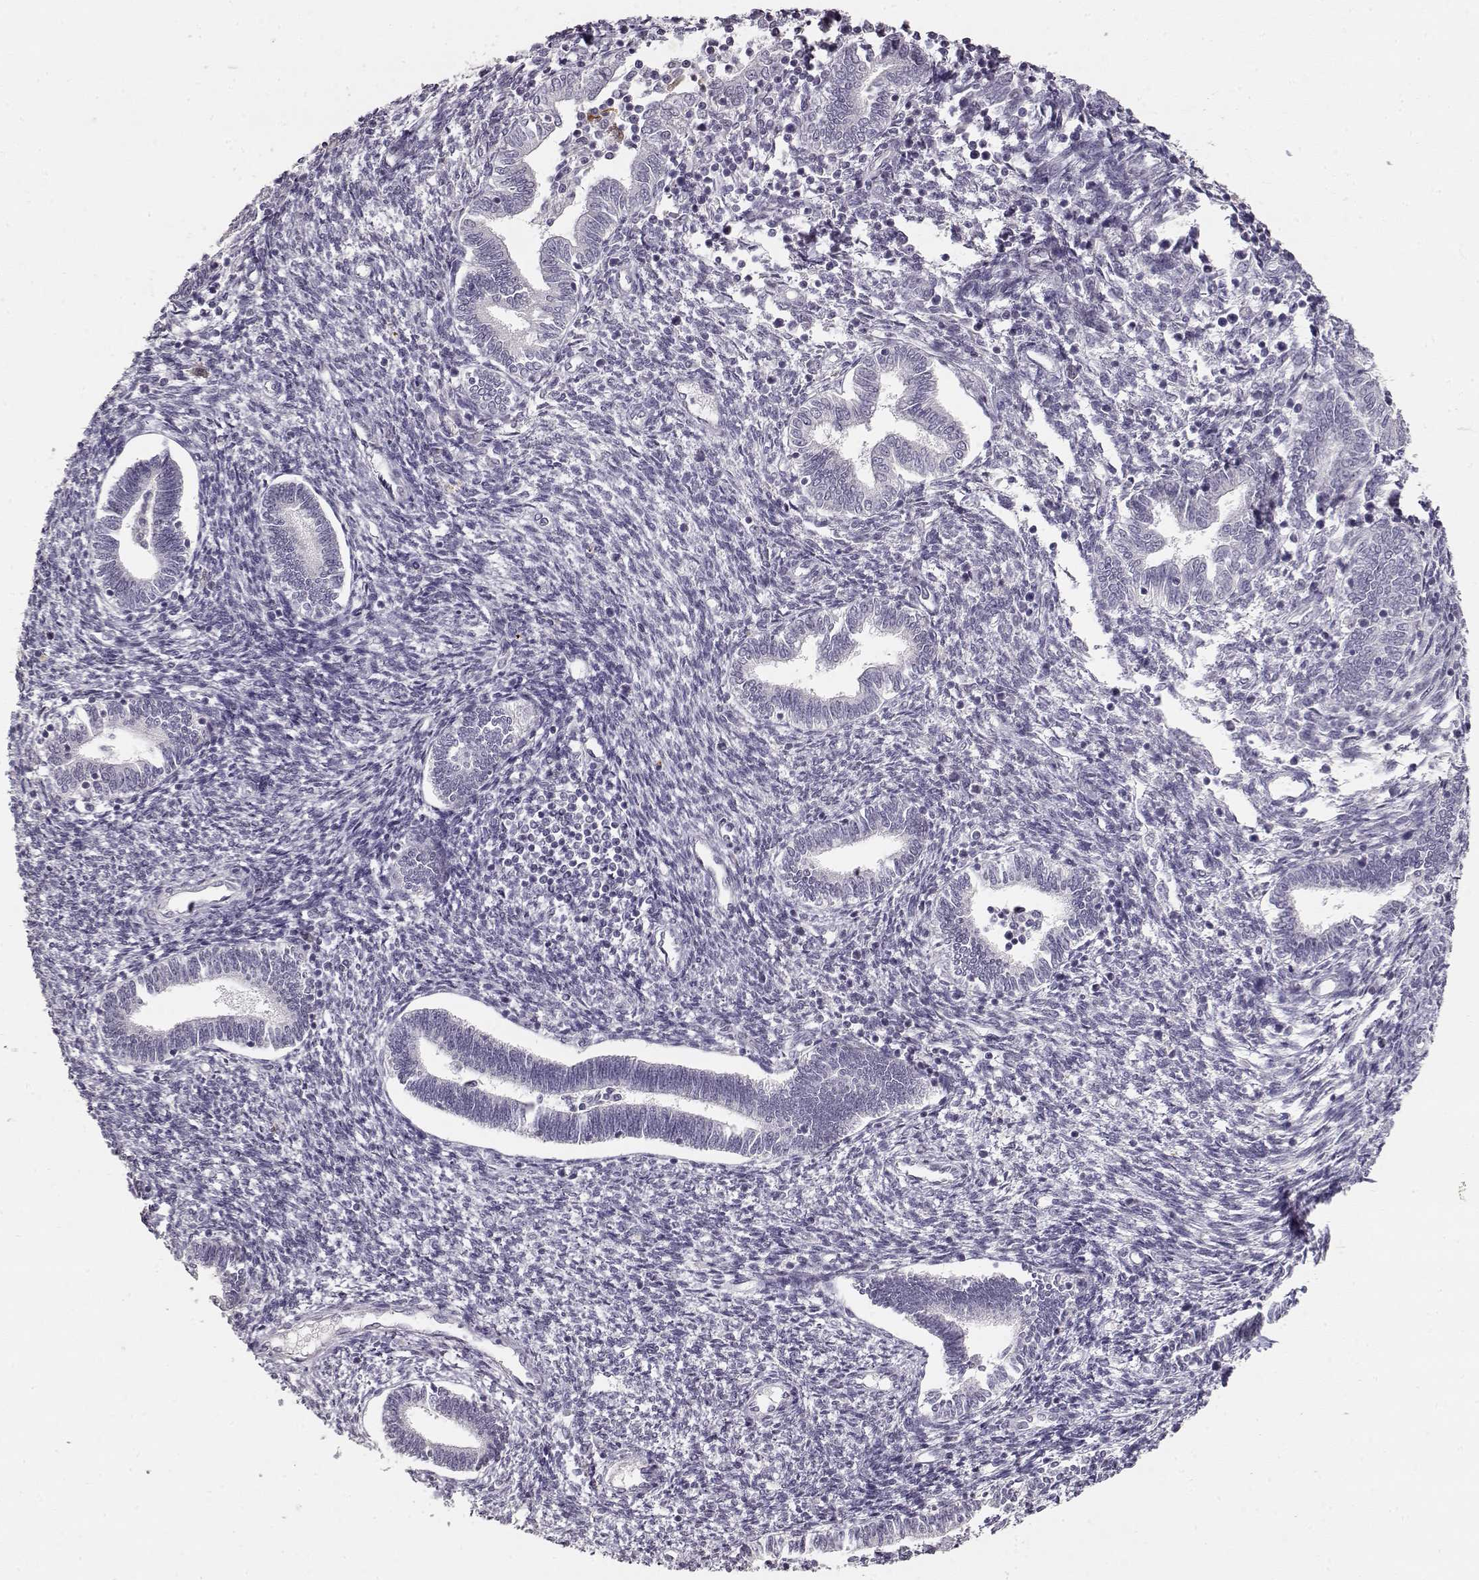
{"staining": {"intensity": "negative", "quantity": "none", "location": "none"}, "tissue": "endometrium", "cell_type": "Cells in endometrial stroma", "image_type": "normal", "snomed": [{"axis": "morphology", "description": "Normal tissue, NOS"}, {"axis": "topography", "description": "Endometrium"}], "caption": "Immunohistochemistry (IHC) of unremarkable endometrium exhibits no staining in cells in endometrial stroma. (DAB IHC with hematoxylin counter stain).", "gene": "S100B", "patient": {"sex": "female", "age": 42}}